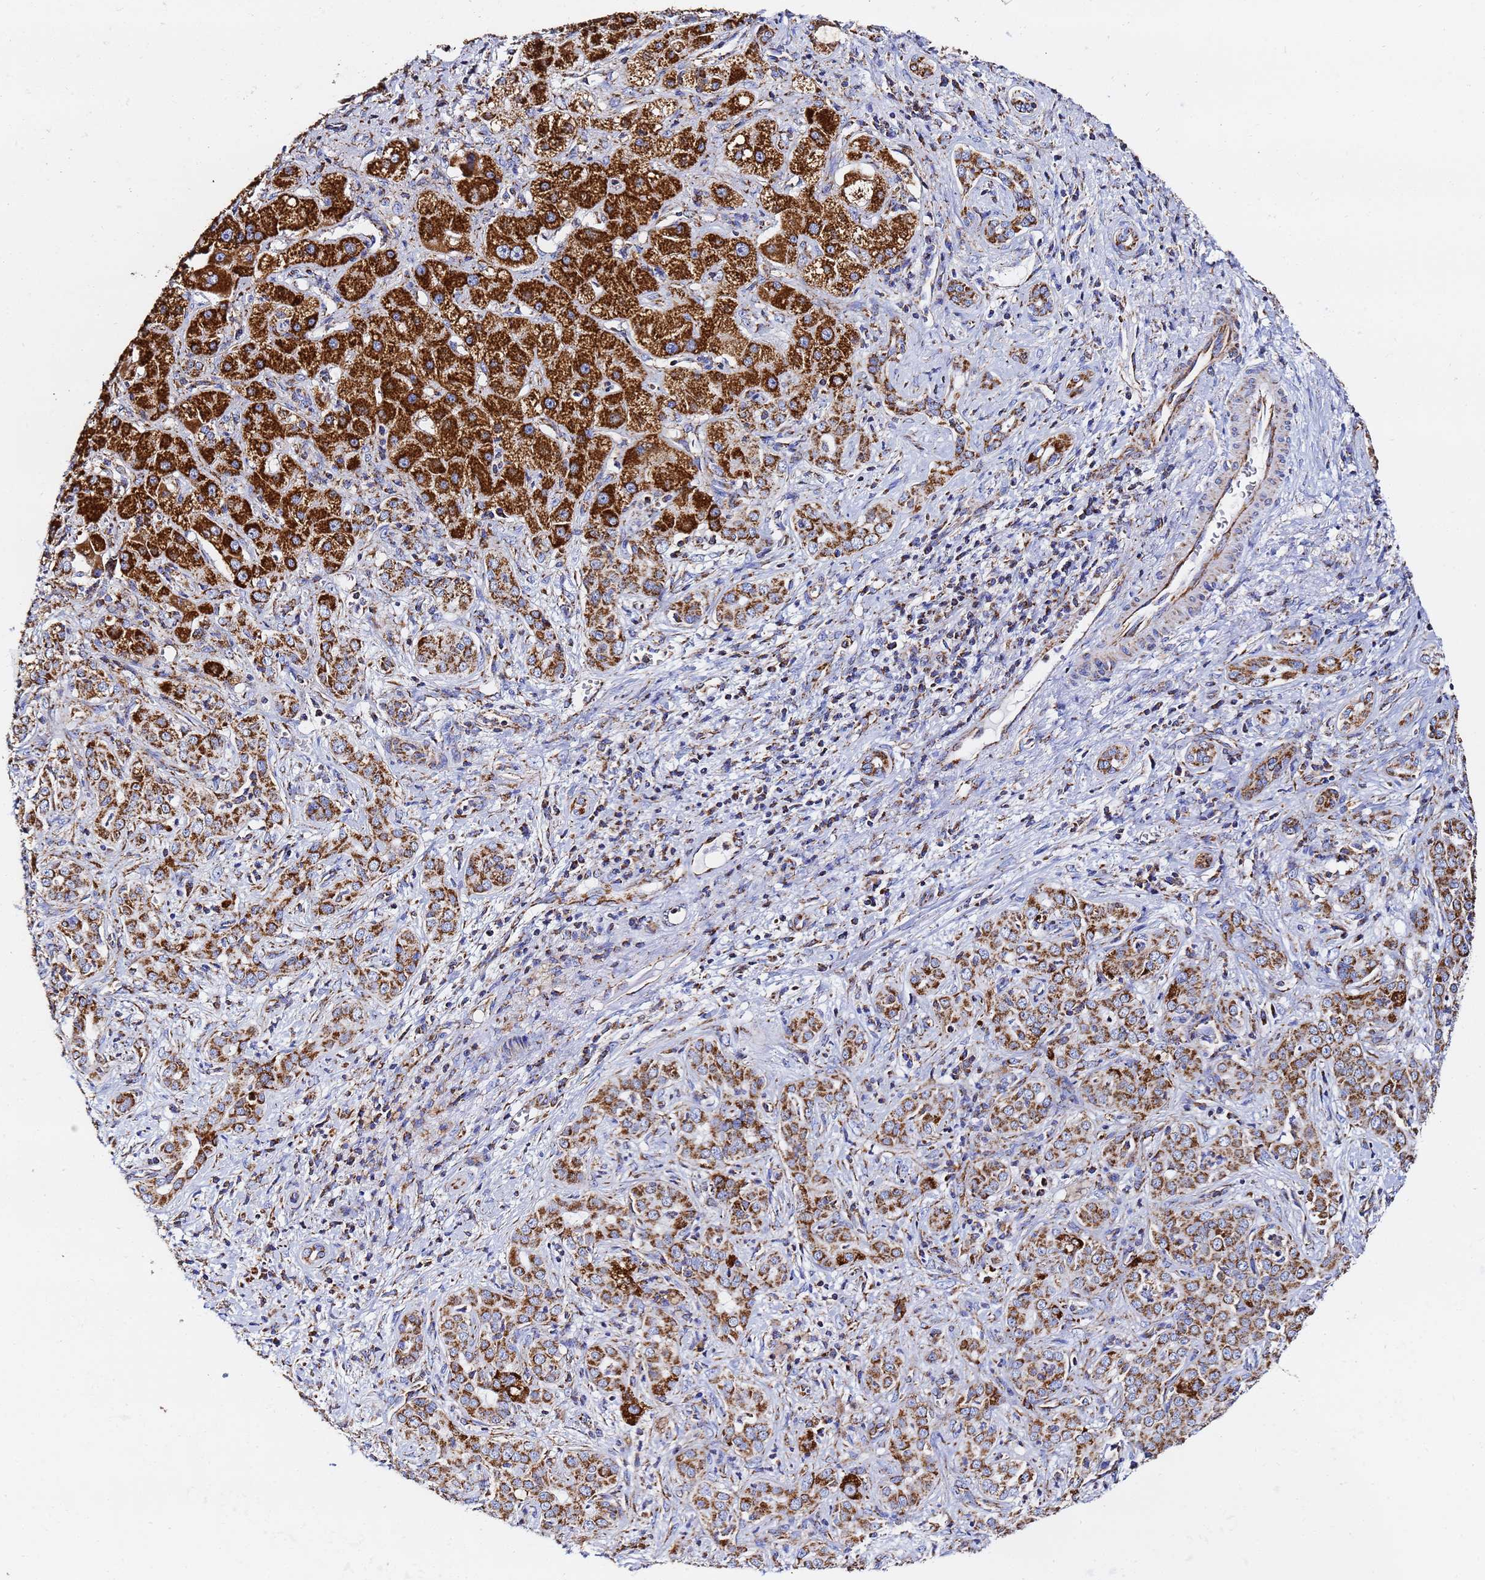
{"staining": {"intensity": "strong", "quantity": ">75%", "location": "cytoplasmic/membranous"}, "tissue": "liver cancer", "cell_type": "Tumor cells", "image_type": "cancer", "snomed": [{"axis": "morphology", "description": "Carcinoma, Hepatocellular, NOS"}, {"axis": "topography", "description": "Liver"}], "caption": "A high-resolution micrograph shows IHC staining of liver hepatocellular carcinoma, which exhibits strong cytoplasmic/membranous positivity in approximately >75% of tumor cells.", "gene": "PHB2", "patient": {"sex": "female", "age": 43}}